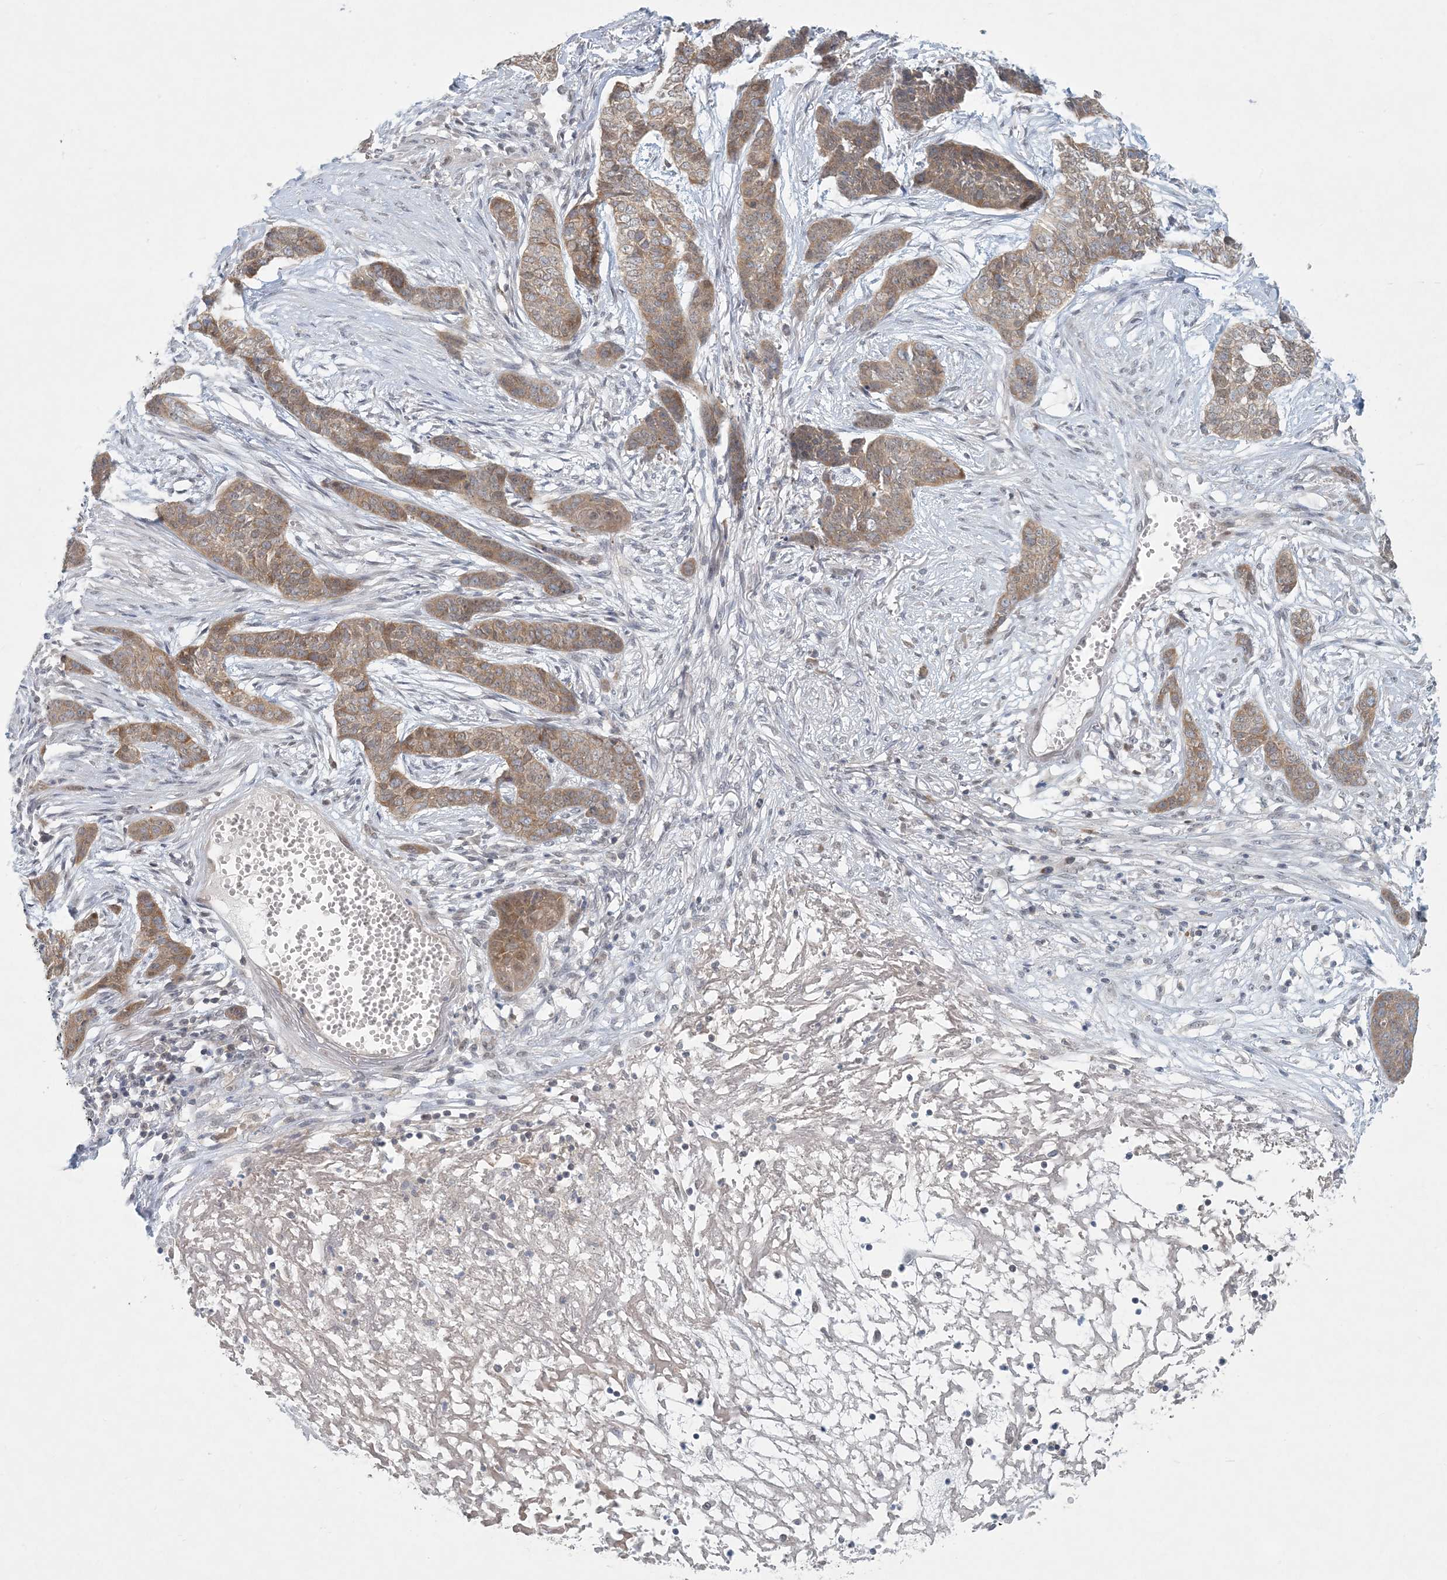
{"staining": {"intensity": "moderate", "quantity": ">75%", "location": "cytoplasmic/membranous"}, "tissue": "skin cancer", "cell_type": "Tumor cells", "image_type": "cancer", "snomed": [{"axis": "morphology", "description": "Basal cell carcinoma"}, {"axis": "topography", "description": "Skin"}], "caption": "This photomicrograph displays IHC staining of skin basal cell carcinoma, with medium moderate cytoplasmic/membranous positivity in approximately >75% of tumor cells.", "gene": "OBI1", "patient": {"sex": "female", "age": 64}}